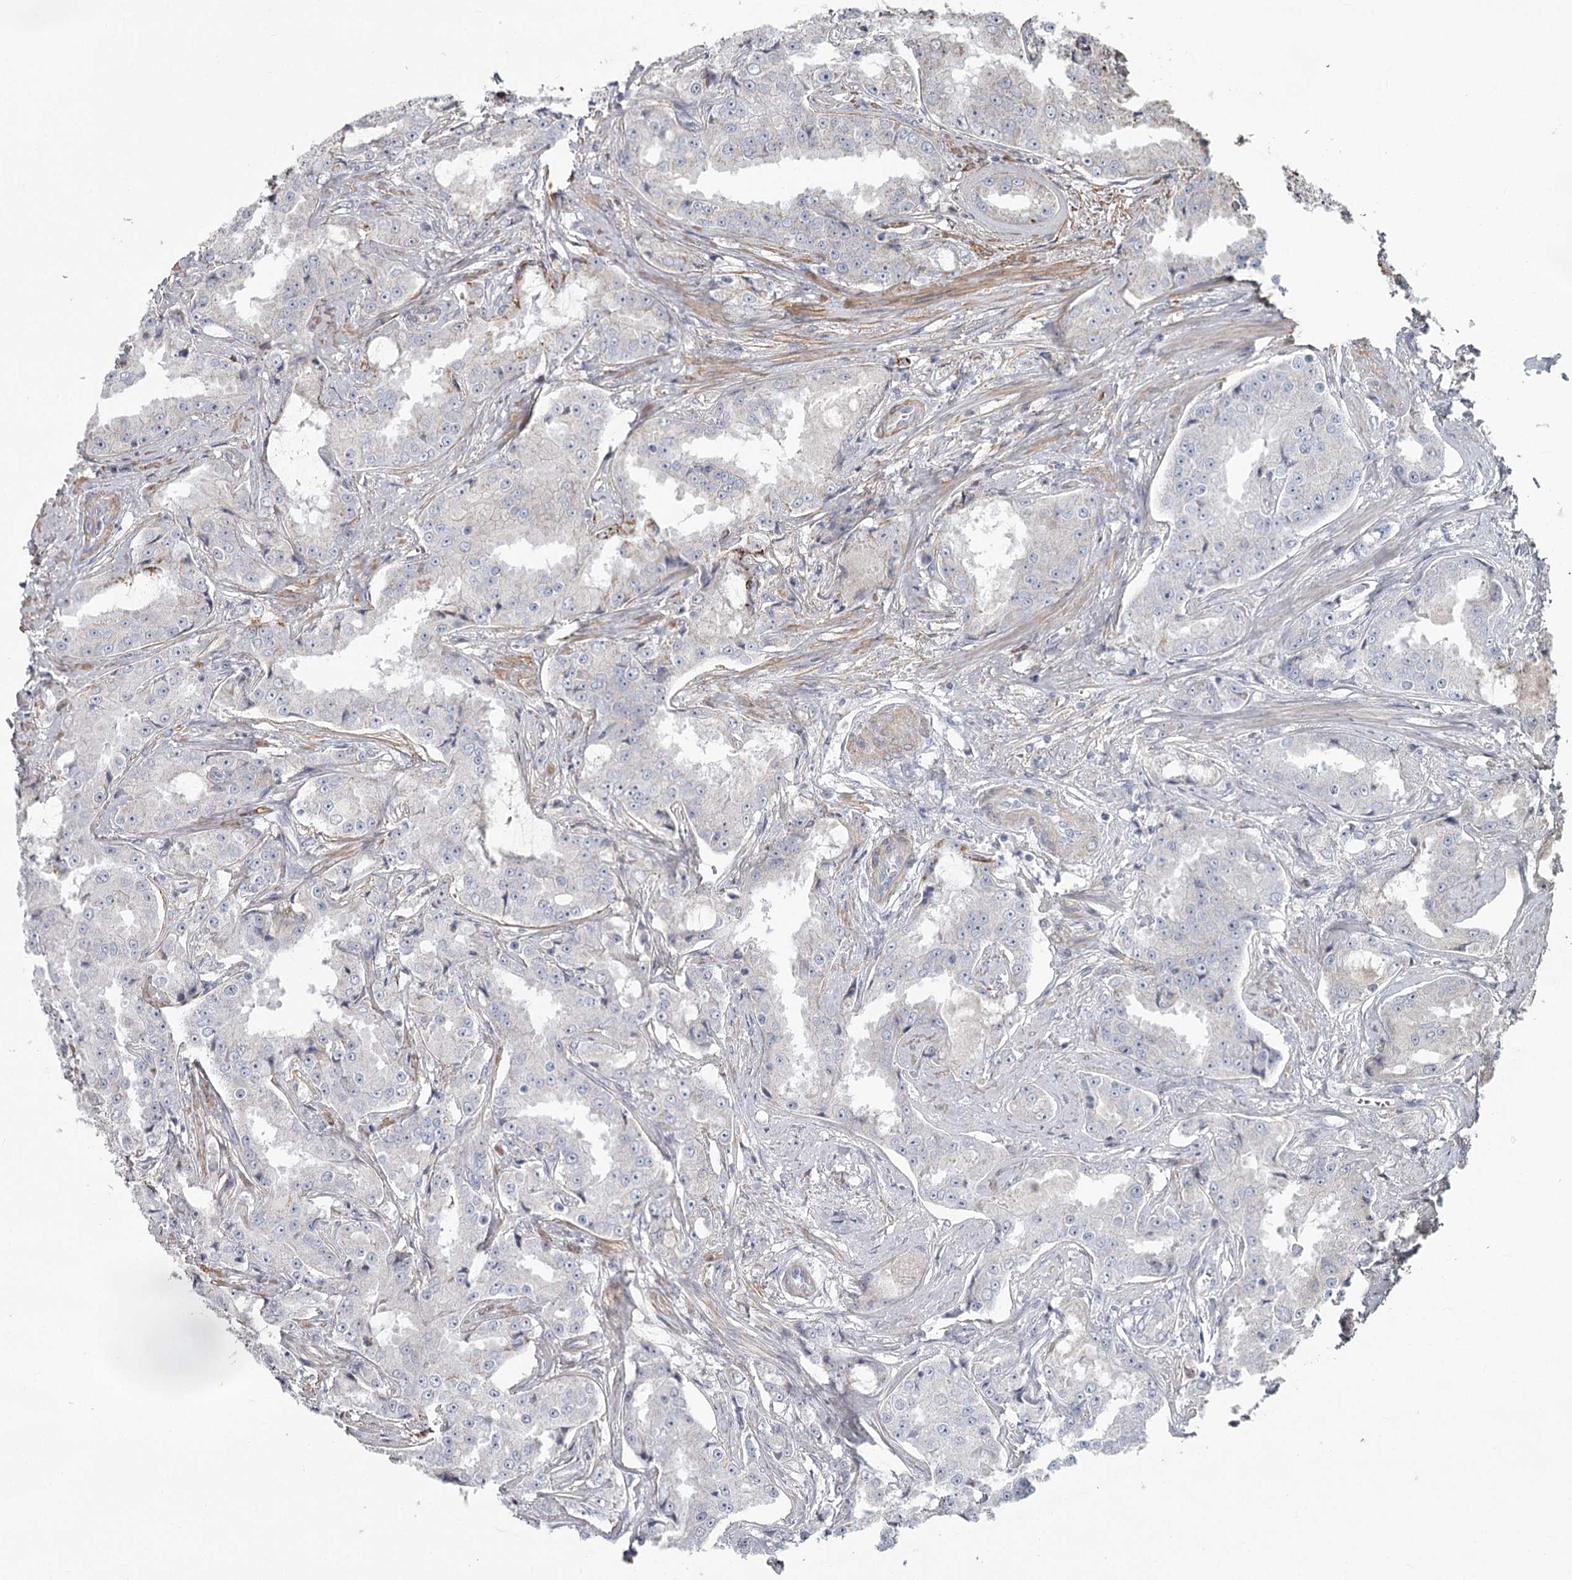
{"staining": {"intensity": "negative", "quantity": "none", "location": "none"}, "tissue": "prostate cancer", "cell_type": "Tumor cells", "image_type": "cancer", "snomed": [{"axis": "morphology", "description": "Adenocarcinoma, High grade"}, {"axis": "topography", "description": "Prostate"}], "caption": "This is an immunohistochemistry (IHC) histopathology image of prostate cancer. There is no positivity in tumor cells.", "gene": "DHRS9", "patient": {"sex": "male", "age": 73}}